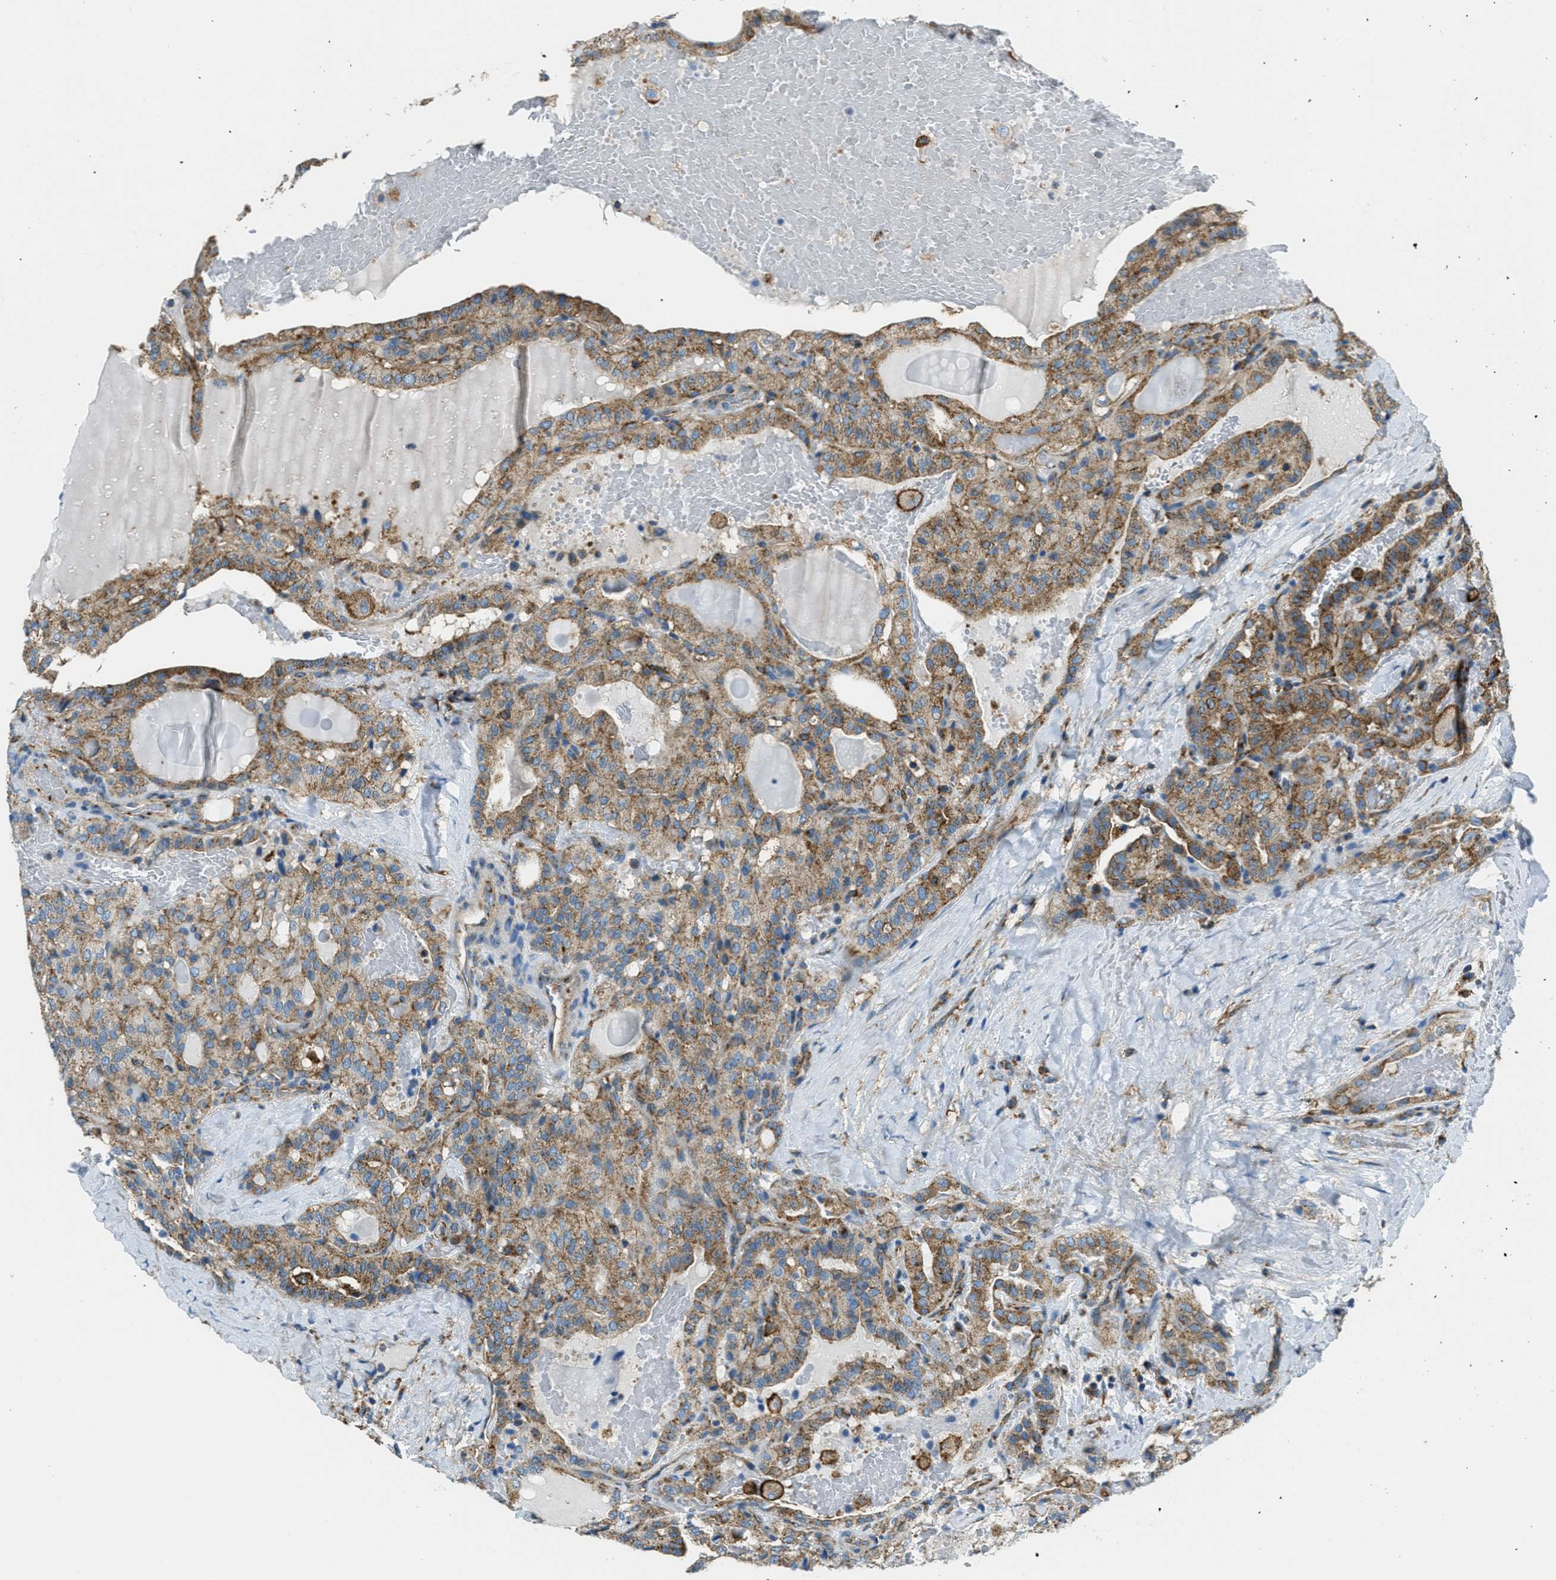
{"staining": {"intensity": "moderate", "quantity": ">75%", "location": "cytoplasmic/membranous"}, "tissue": "thyroid cancer", "cell_type": "Tumor cells", "image_type": "cancer", "snomed": [{"axis": "morphology", "description": "Papillary adenocarcinoma, NOS"}, {"axis": "topography", "description": "Thyroid gland"}], "caption": "High-power microscopy captured an immunohistochemistry (IHC) image of thyroid papillary adenocarcinoma, revealing moderate cytoplasmic/membranous staining in about >75% of tumor cells.", "gene": "AP2B1", "patient": {"sex": "male", "age": 77}}